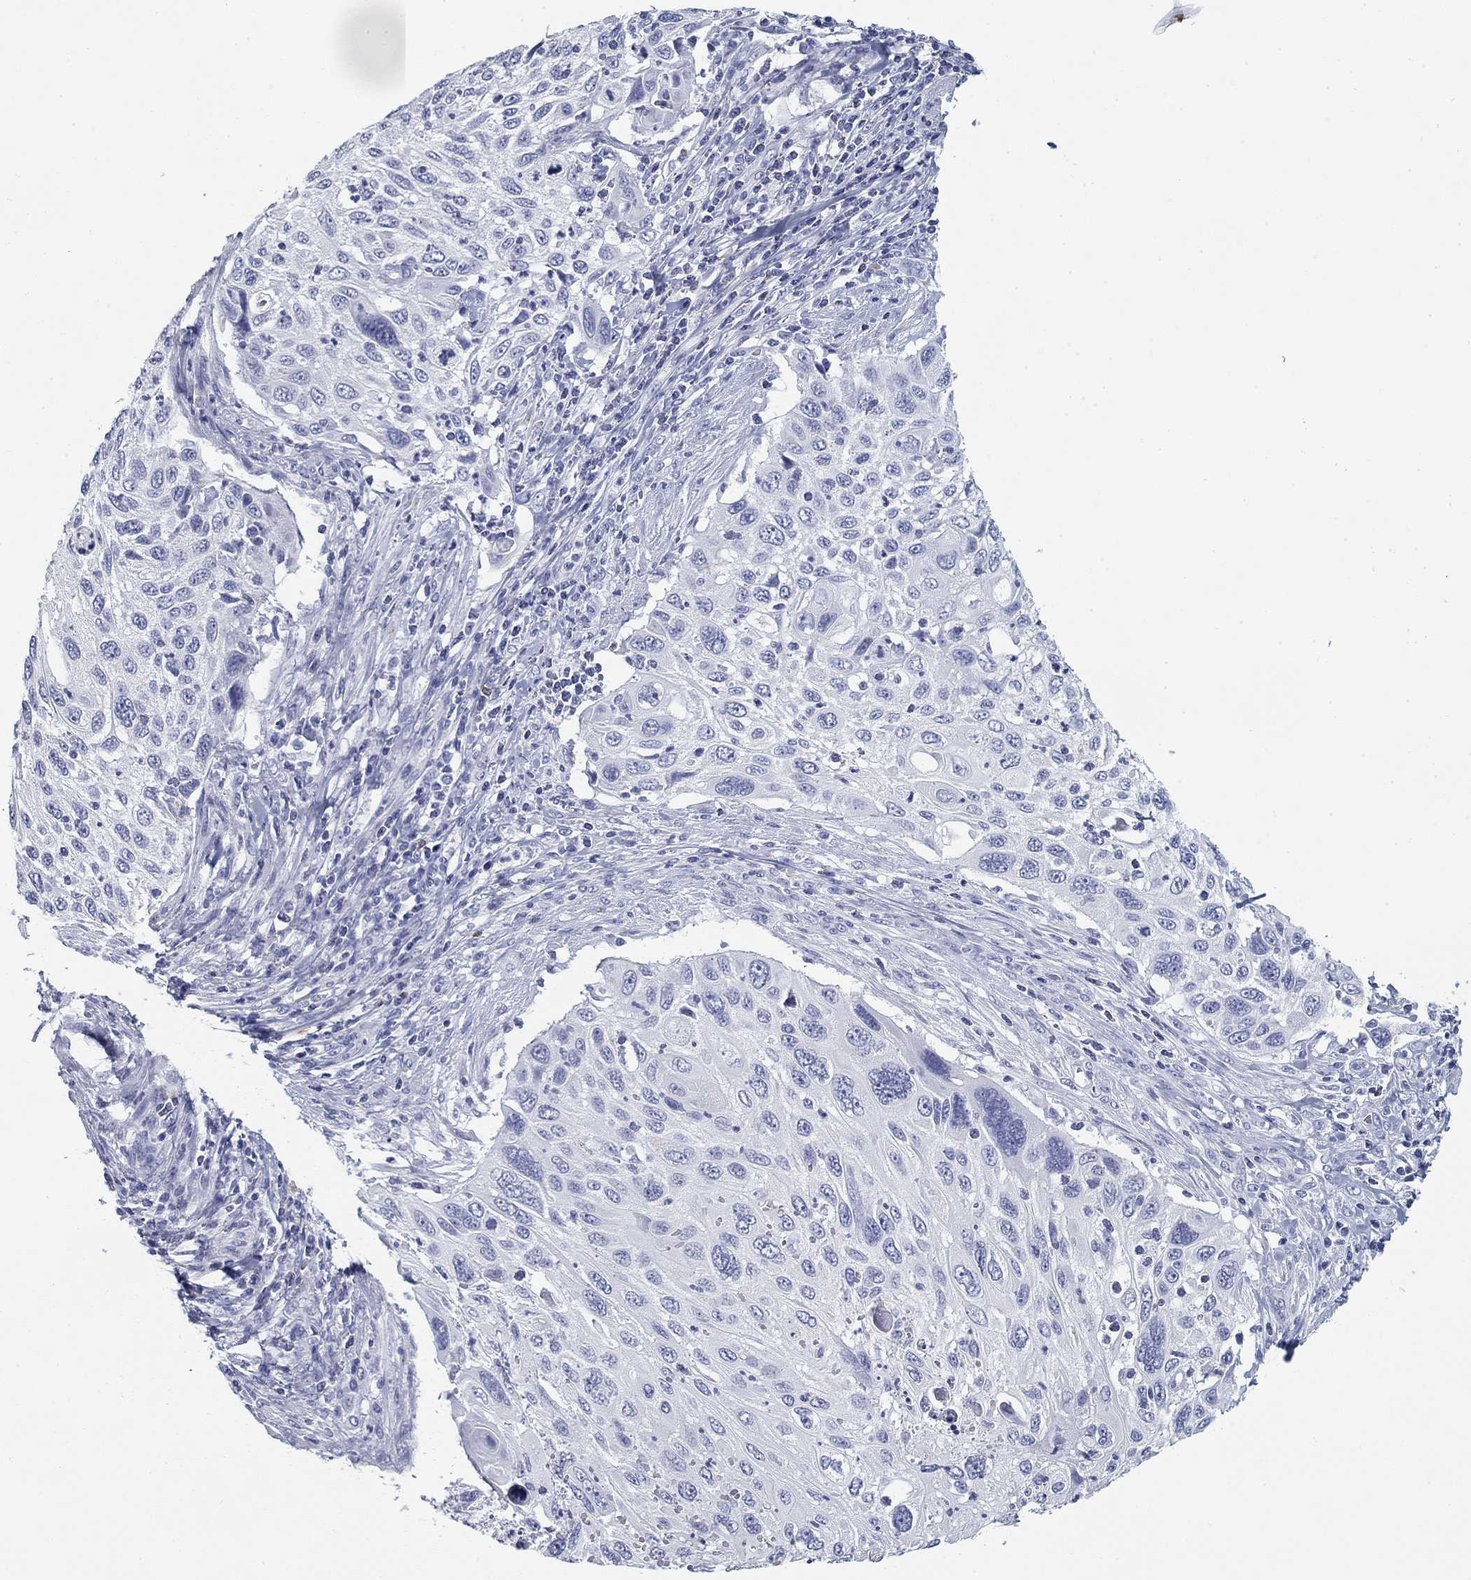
{"staining": {"intensity": "negative", "quantity": "none", "location": "none"}, "tissue": "cervical cancer", "cell_type": "Tumor cells", "image_type": "cancer", "snomed": [{"axis": "morphology", "description": "Squamous cell carcinoma, NOS"}, {"axis": "topography", "description": "Cervix"}], "caption": "Immunohistochemistry photomicrograph of human cervical squamous cell carcinoma stained for a protein (brown), which reveals no positivity in tumor cells.", "gene": "CD79B", "patient": {"sex": "female", "age": 70}}